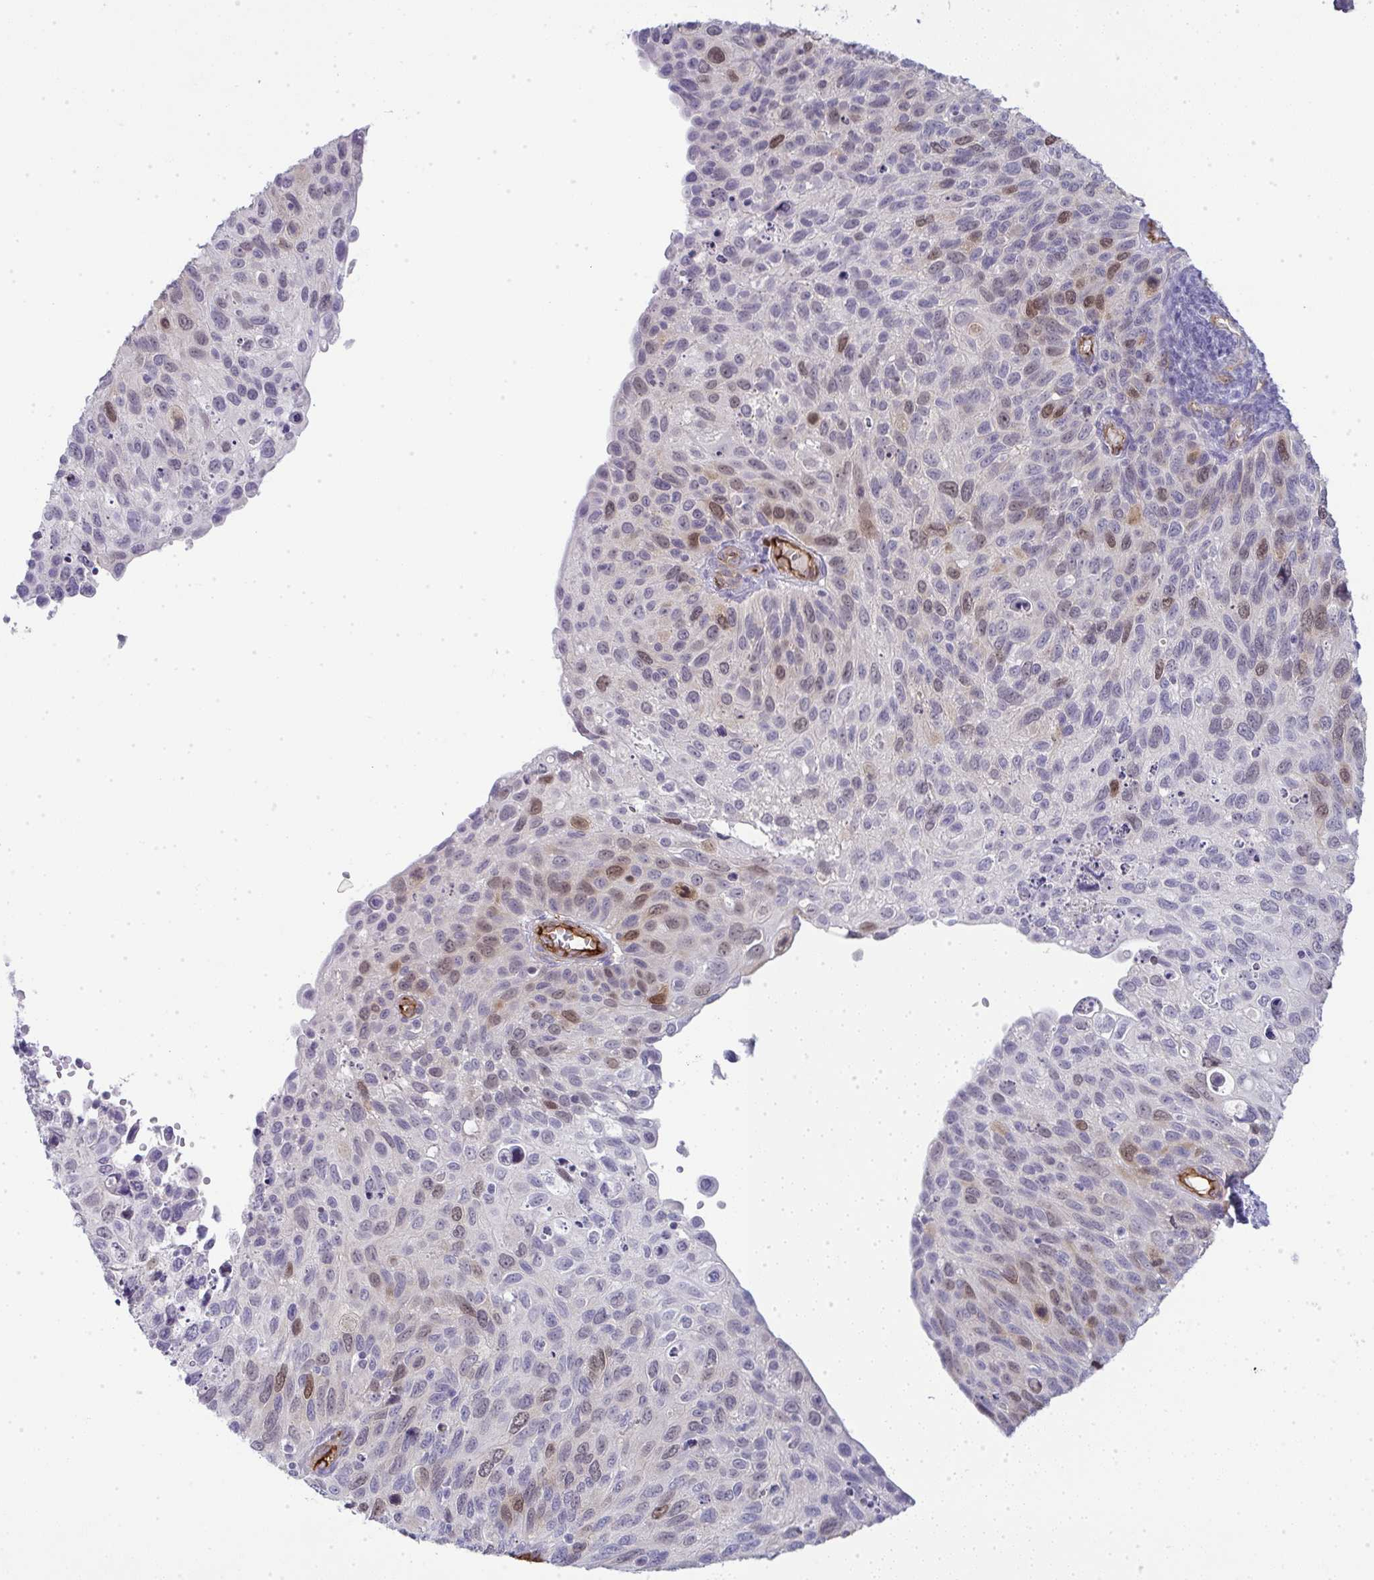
{"staining": {"intensity": "moderate", "quantity": "<25%", "location": "nuclear"}, "tissue": "cervical cancer", "cell_type": "Tumor cells", "image_type": "cancer", "snomed": [{"axis": "morphology", "description": "Squamous cell carcinoma, NOS"}, {"axis": "topography", "description": "Cervix"}], "caption": "Cervical cancer stained with DAB (3,3'-diaminobenzidine) immunohistochemistry (IHC) demonstrates low levels of moderate nuclear staining in approximately <25% of tumor cells. The staining was performed using DAB (3,3'-diaminobenzidine), with brown indicating positive protein expression. Nuclei are stained blue with hematoxylin.", "gene": "UBE2S", "patient": {"sex": "female", "age": 70}}